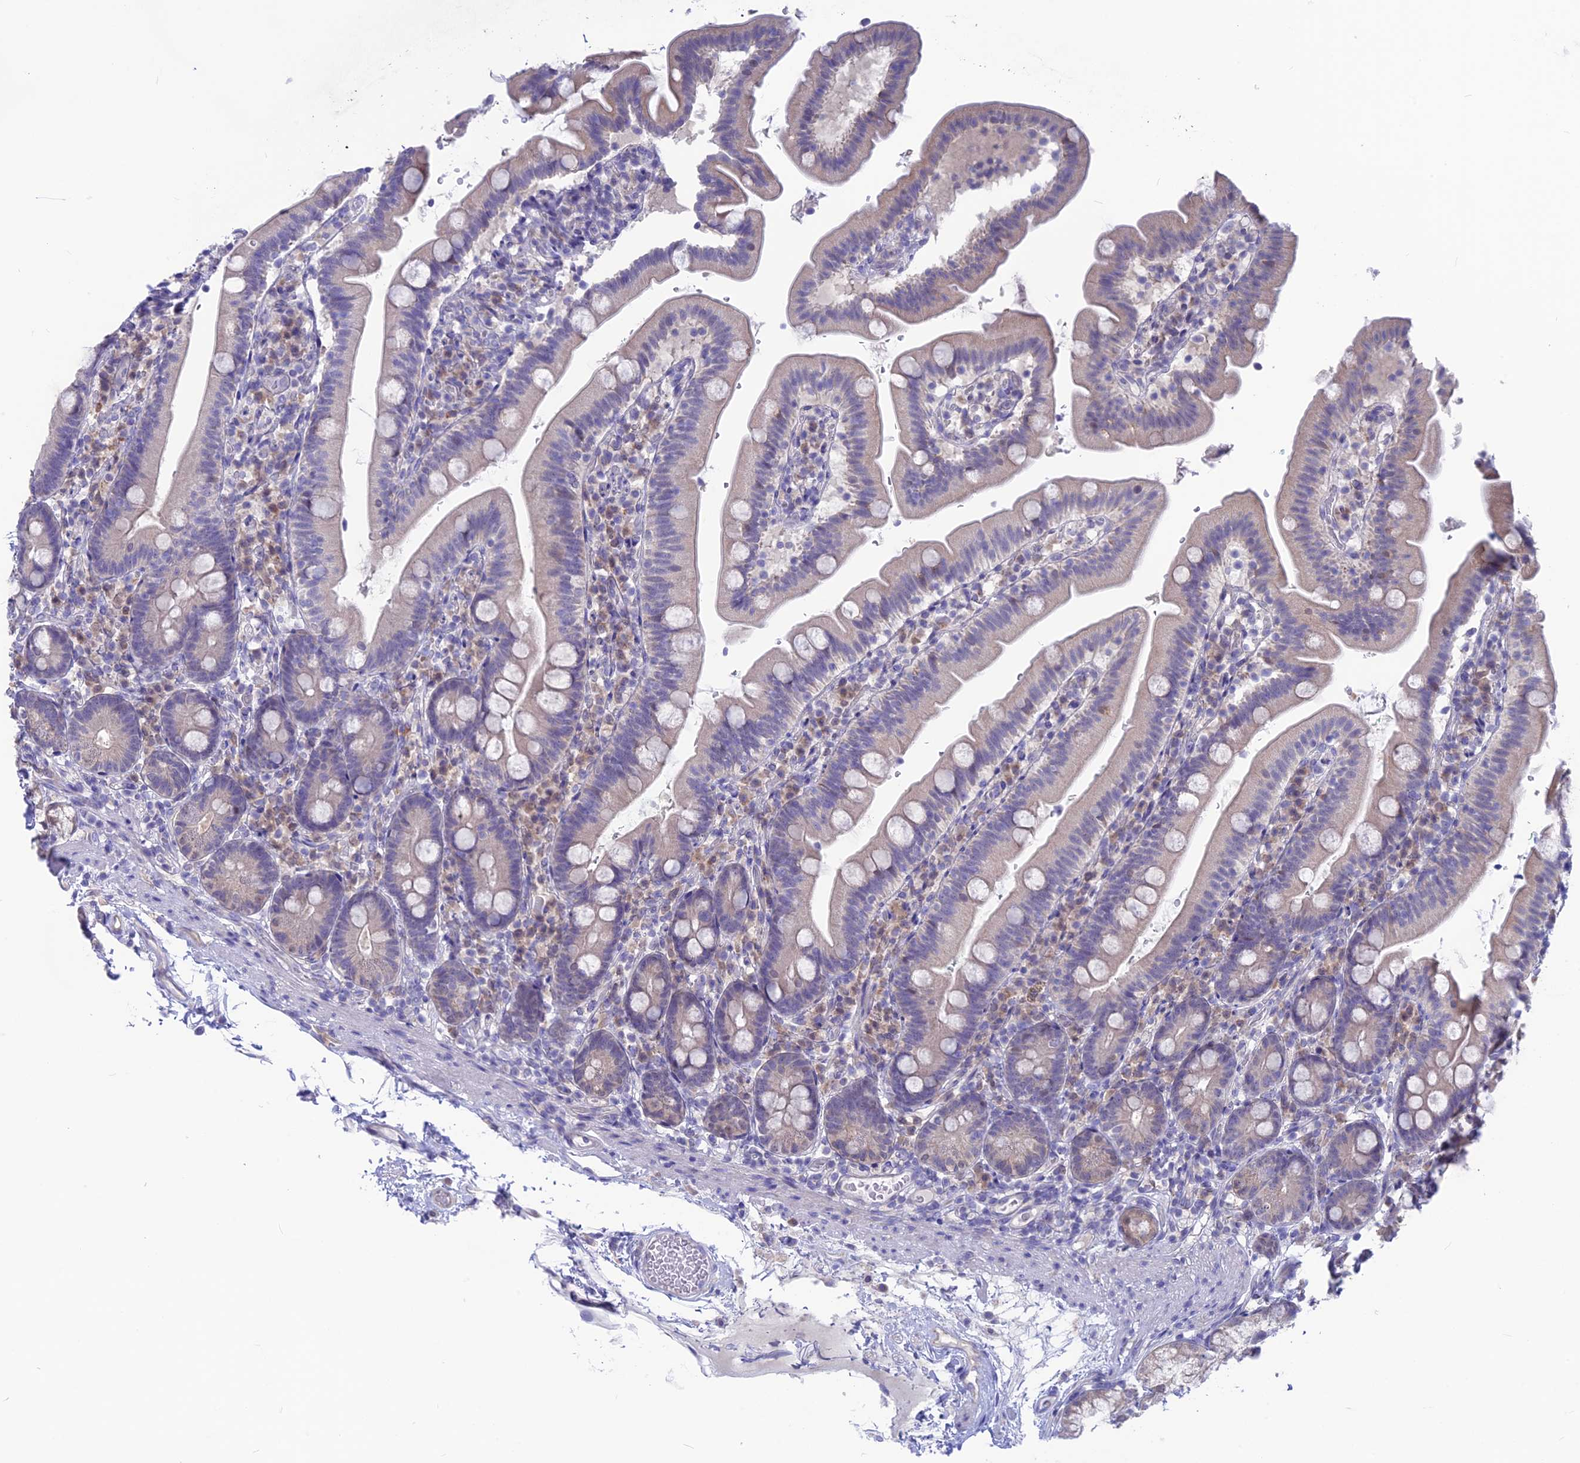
{"staining": {"intensity": "moderate", "quantity": "<25%", "location": "cytoplasmic/membranous,nuclear"}, "tissue": "duodenum", "cell_type": "Glandular cells", "image_type": "normal", "snomed": [{"axis": "morphology", "description": "Normal tissue, NOS"}, {"axis": "topography", "description": "Duodenum"}], "caption": "A micrograph showing moderate cytoplasmic/membranous,nuclear positivity in approximately <25% of glandular cells in unremarkable duodenum, as visualized by brown immunohistochemical staining.", "gene": "SNTN", "patient": {"sex": "female", "age": 67}}